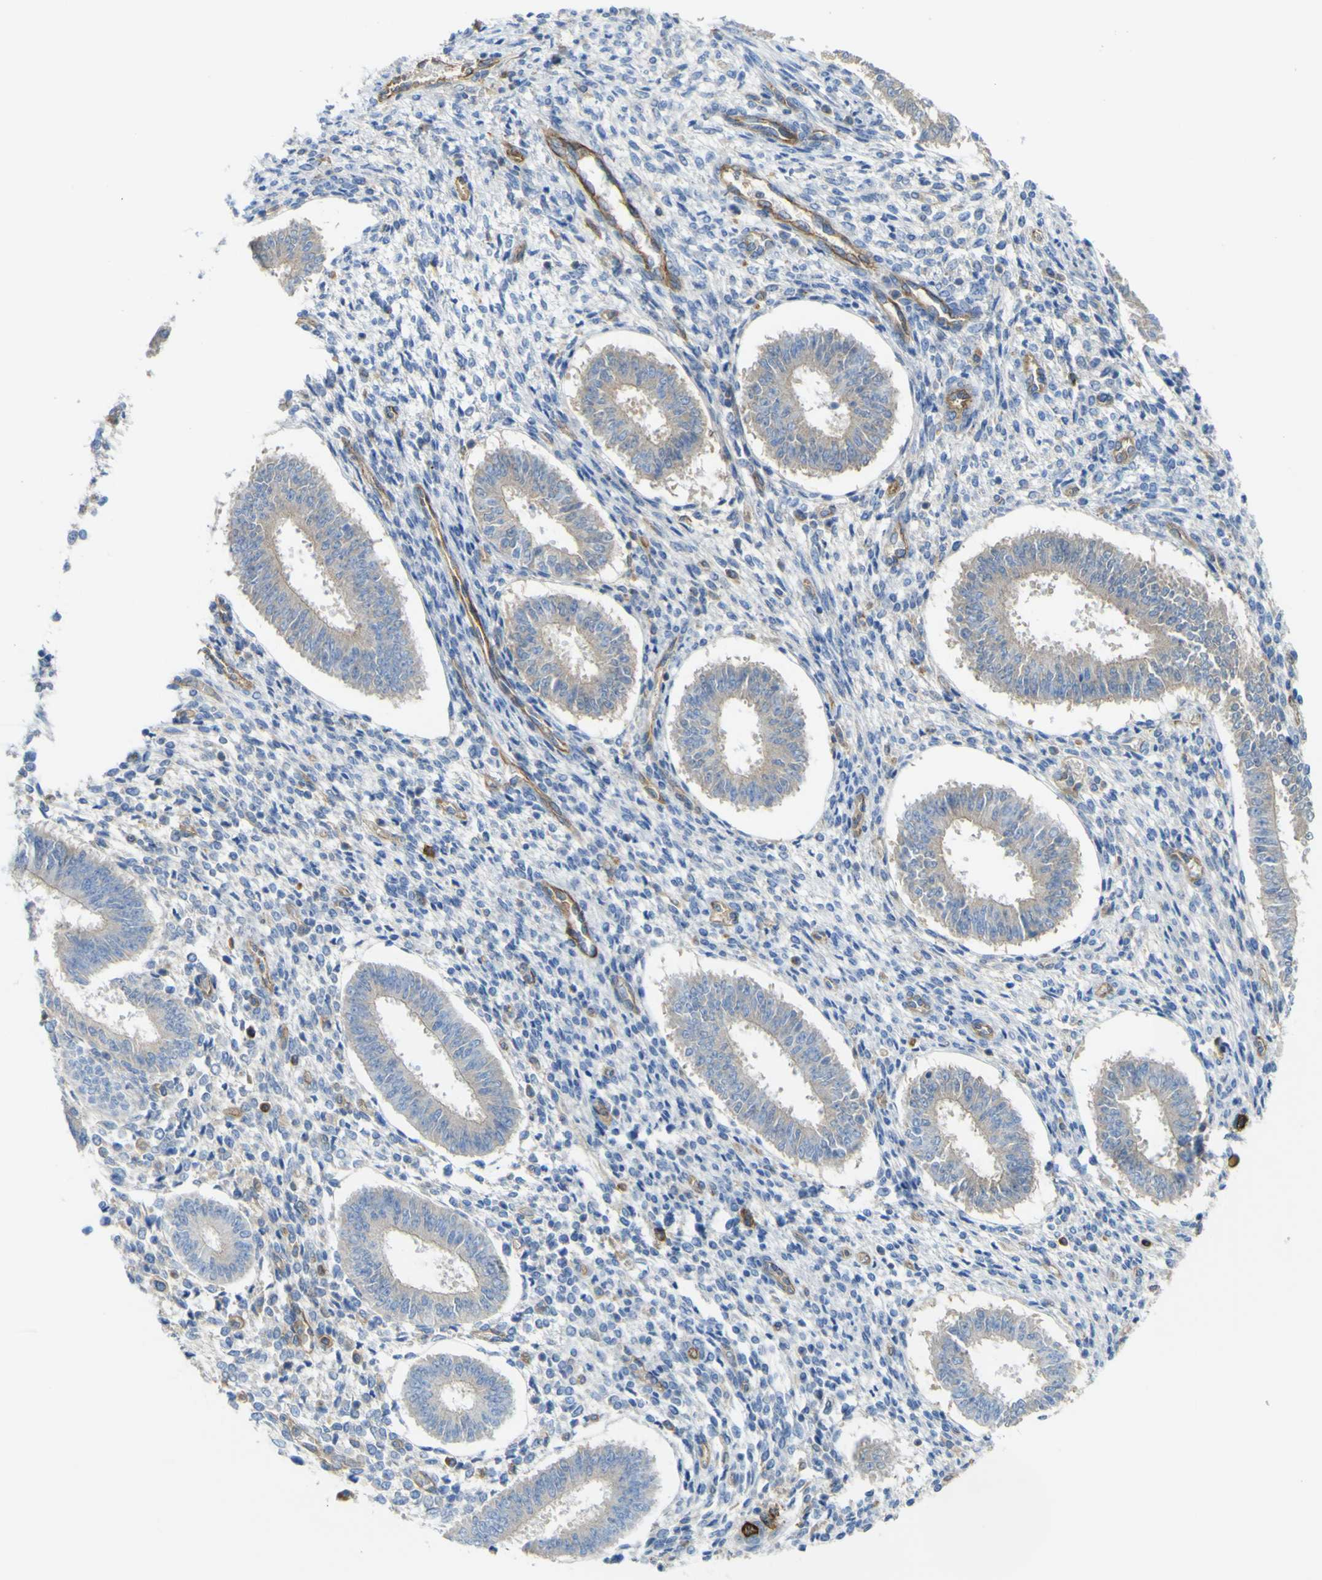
{"staining": {"intensity": "negative", "quantity": "none", "location": "none"}, "tissue": "endometrium", "cell_type": "Cells in endometrial stroma", "image_type": "normal", "snomed": [{"axis": "morphology", "description": "Normal tissue, NOS"}, {"axis": "topography", "description": "Endometrium"}], "caption": "Immunohistochemical staining of normal human endometrium displays no significant positivity in cells in endometrial stroma.", "gene": "CD93", "patient": {"sex": "female", "age": 35}}